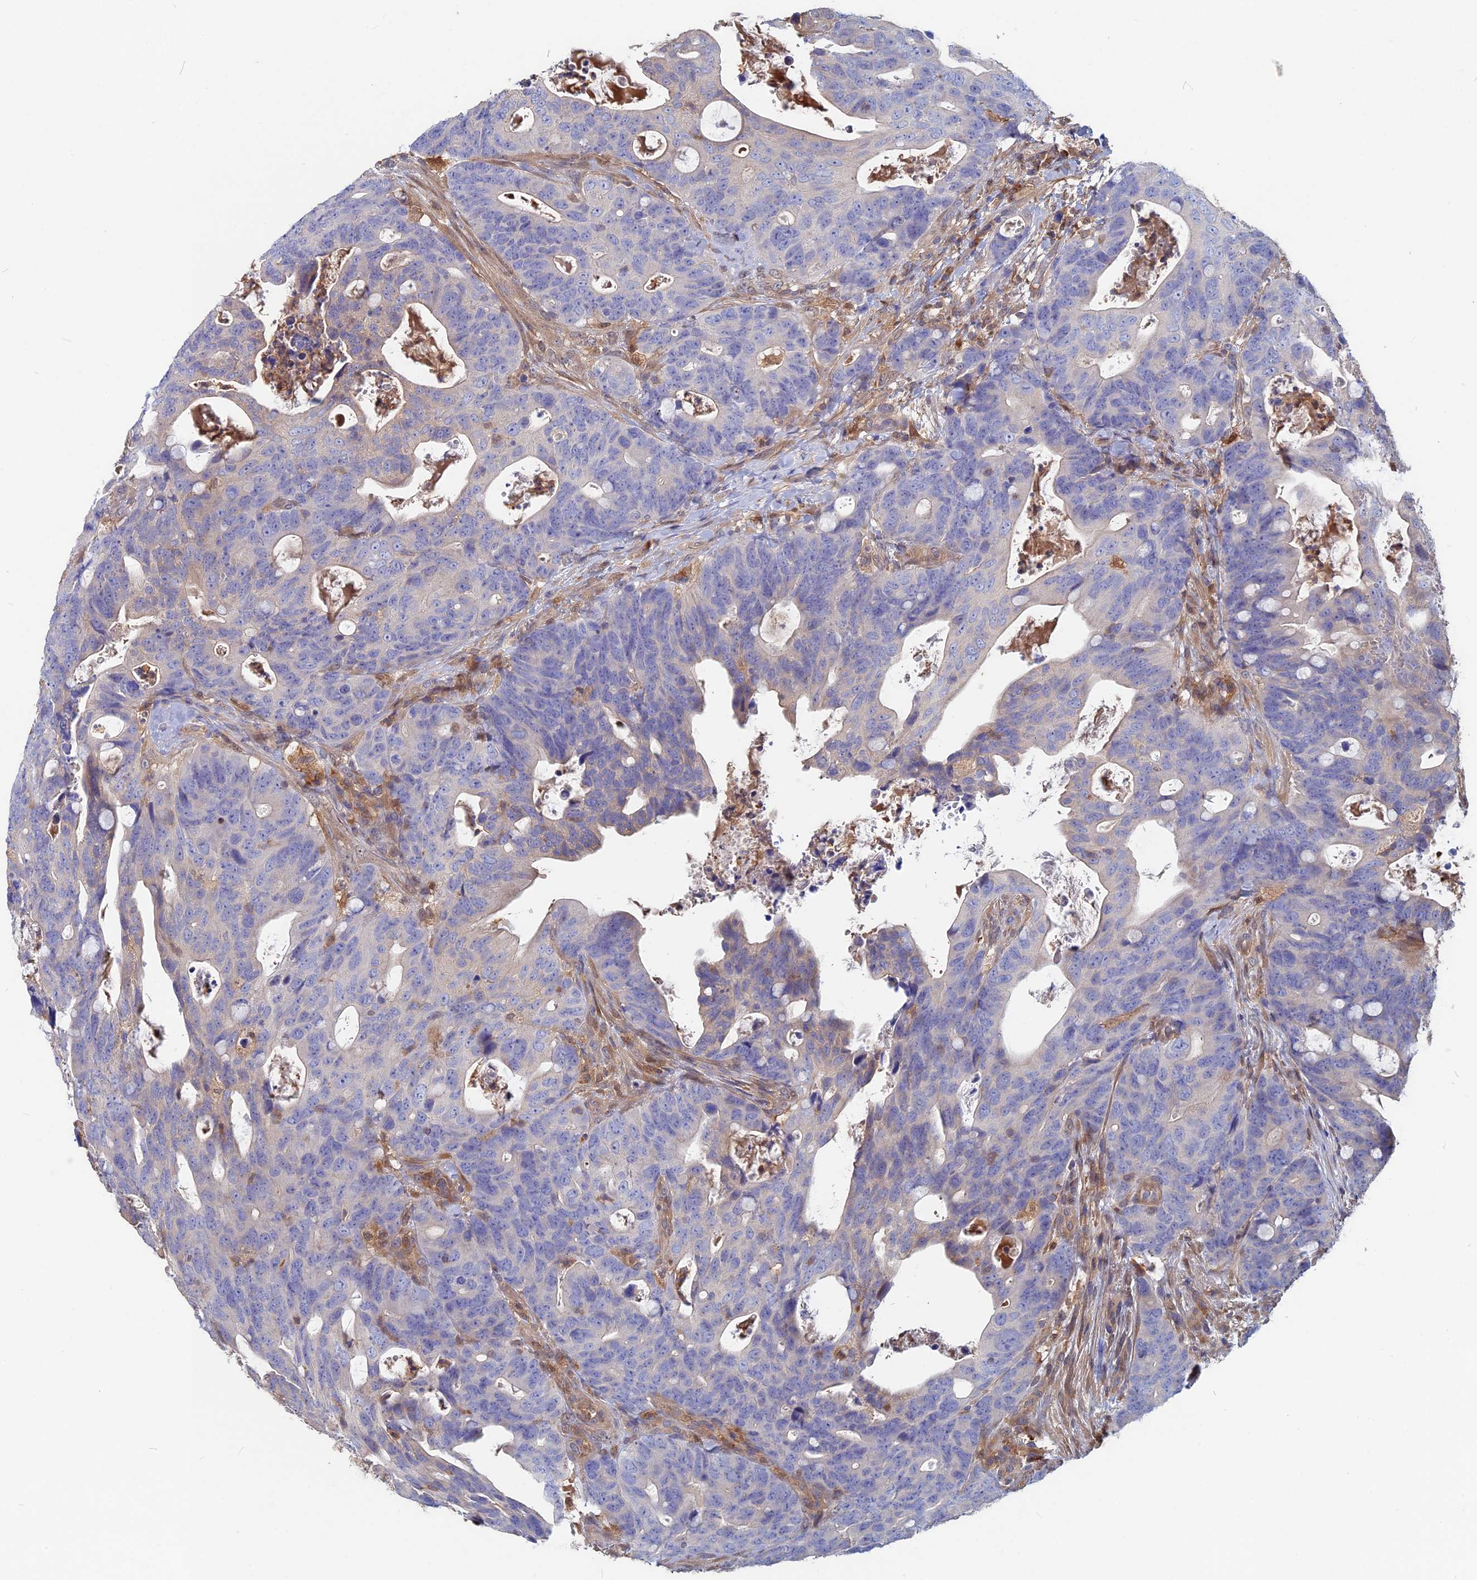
{"staining": {"intensity": "negative", "quantity": "none", "location": "none"}, "tissue": "colorectal cancer", "cell_type": "Tumor cells", "image_type": "cancer", "snomed": [{"axis": "morphology", "description": "Adenocarcinoma, NOS"}, {"axis": "topography", "description": "Colon"}], "caption": "IHC histopathology image of human adenocarcinoma (colorectal) stained for a protein (brown), which demonstrates no expression in tumor cells. The staining was performed using DAB to visualize the protein expression in brown, while the nuclei were stained in blue with hematoxylin (Magnification: 20x).", "gene": "BLVRA", "patient": {"sex": "female", "age": 82}}